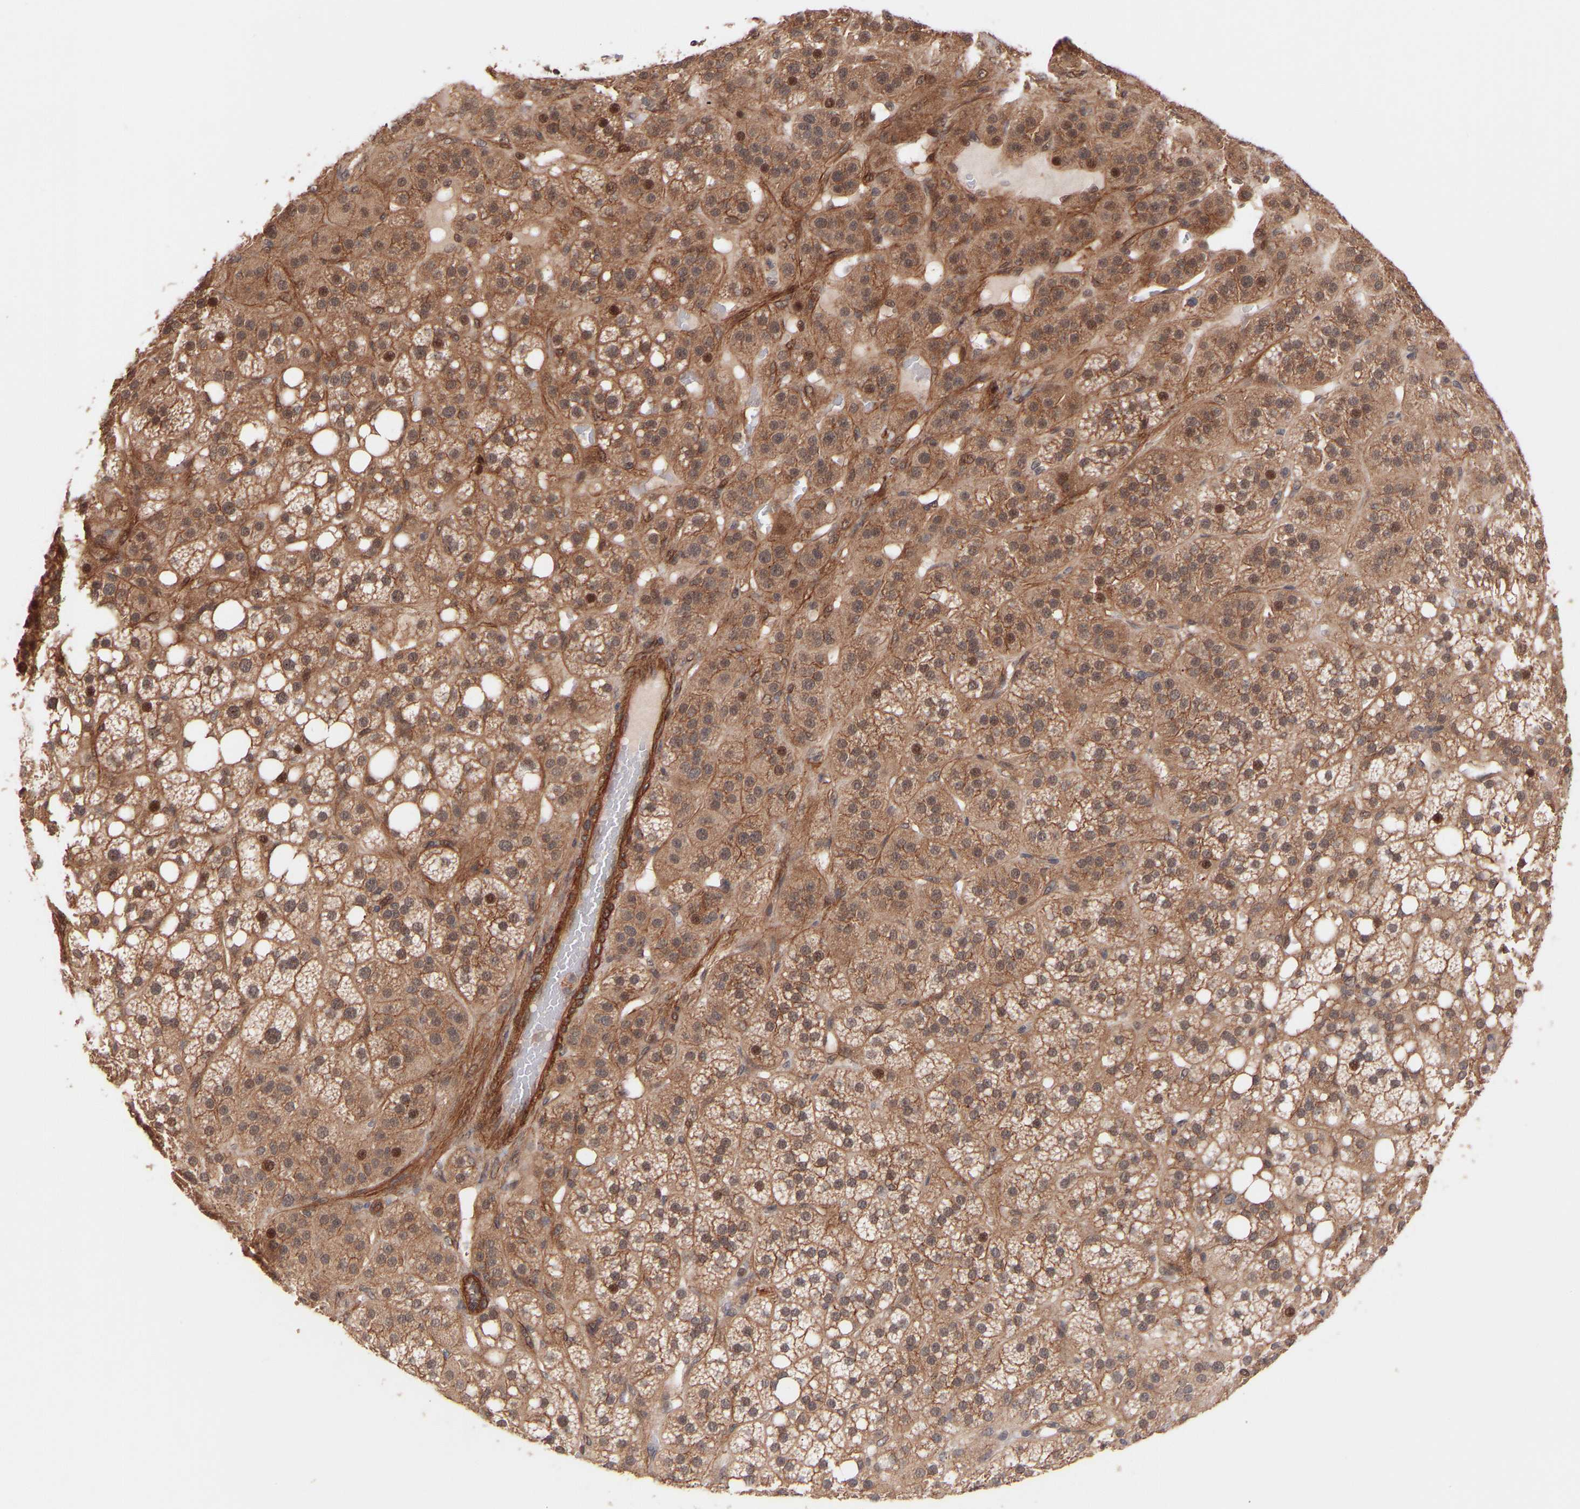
{"staining": {"intensity": "moderate", "quantity": ">75%", "location": "cytoplasmic/membranous,nuclear"}, "tissue": "adrenal gland", "cell_type": "Glandular cells", "image_type": "normal", "snomed": [{"axis": "morphology", "description": "Normal tissue, NOS"}, {"axis": "topography", "description": "Adrenal gland"}], "caption": "Glandular cells exhibit medium levels of moderate cytoplasmic/membranous,nuclear positivity in approximately >75% of cells in benign adrenal gland.", "gene": "PDLIM5", "patient": {"sex": "female", "age": 59}}